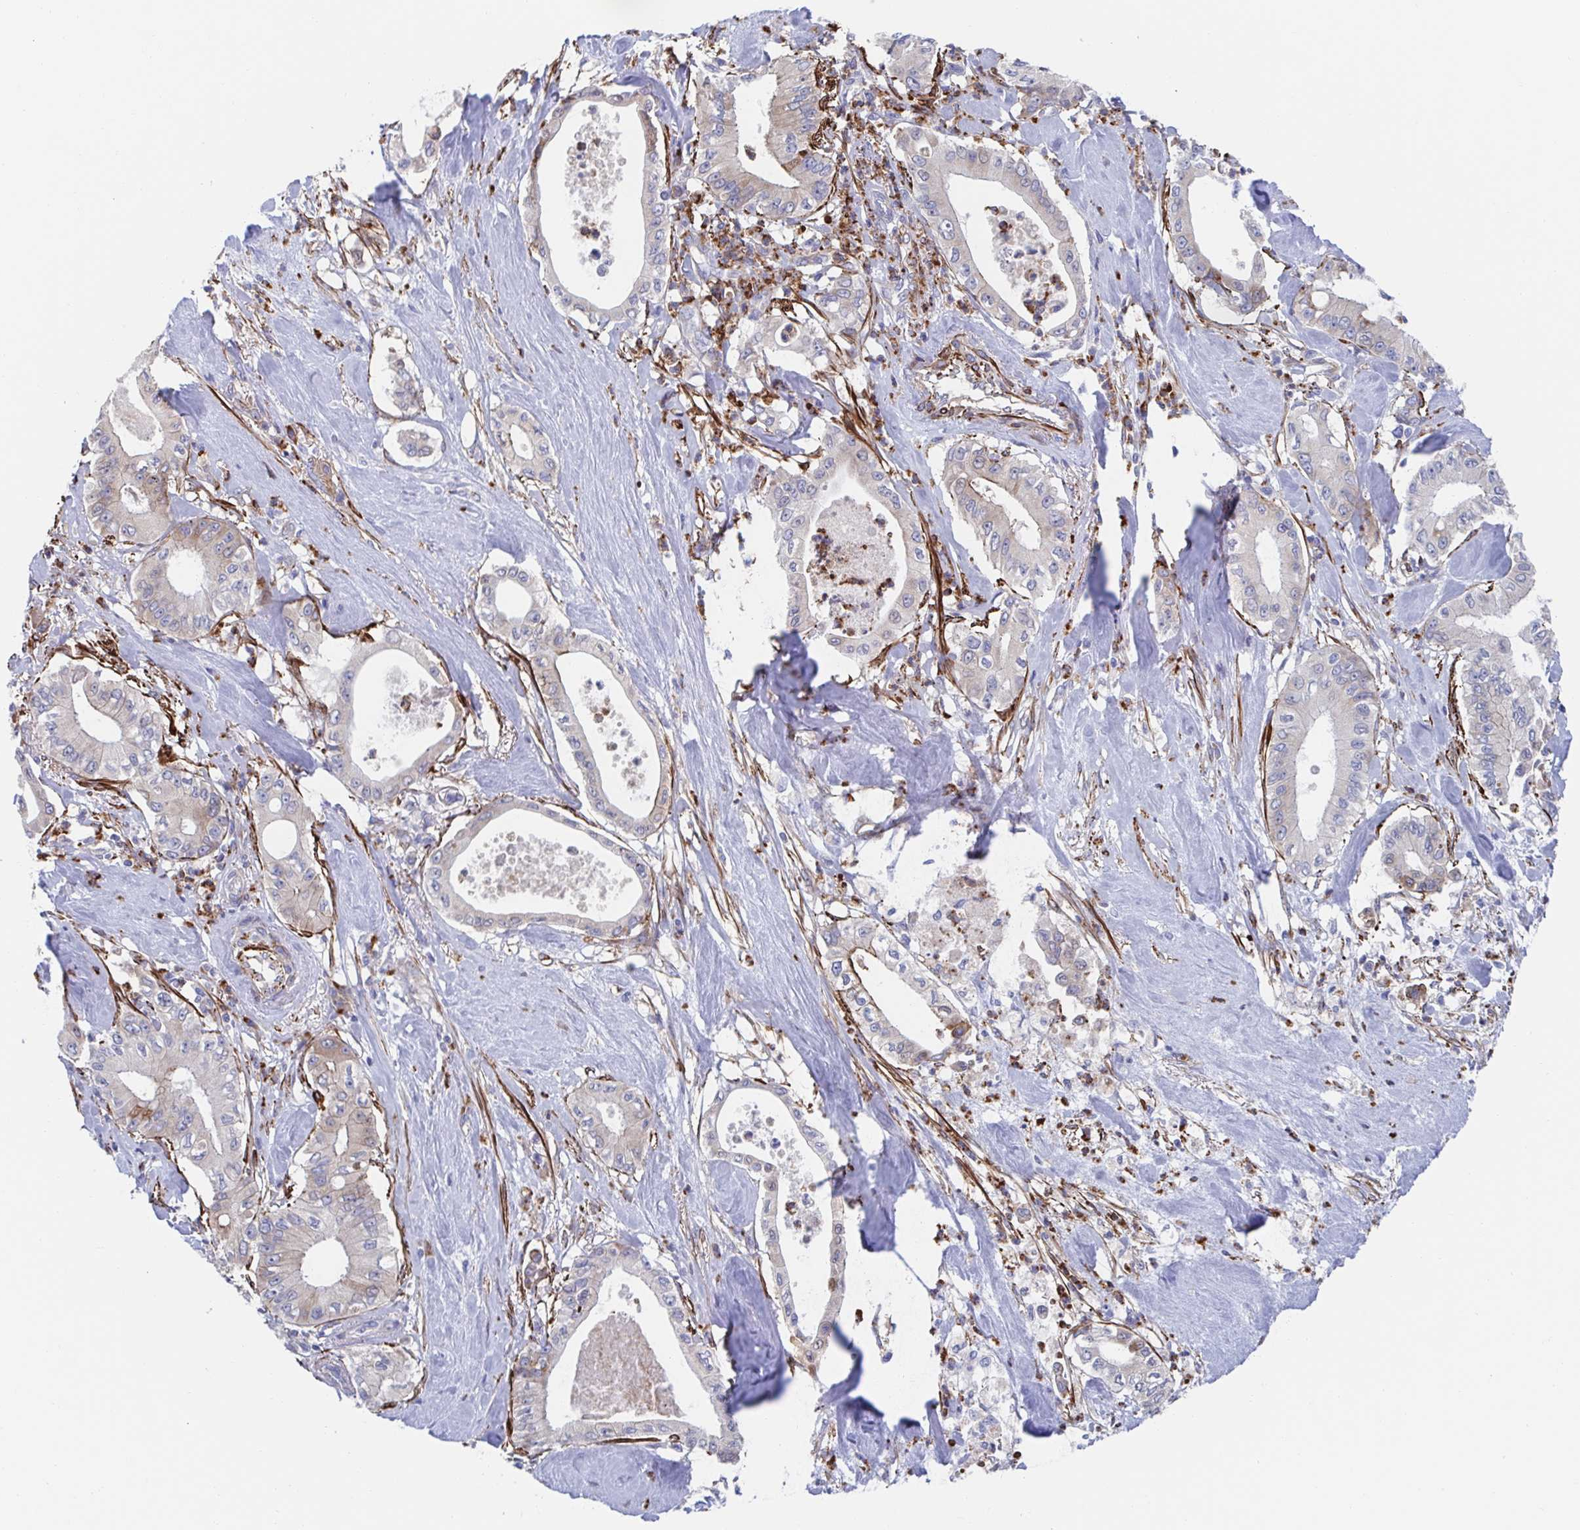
{"staining": {"intensity": "negative", "quantity": "none", "location": "none"}, "tissue": "pancreatic cancer", "cell_type": "Tumor cells", "image_type": "cancer", "snomed": [{"axis": "morphology", "description": "Adenocarcinoma, NOS"}, {"axis": "topography", "description": "Pancreas"}], "caption": "IHC of pancreatic cancer reveals no staining in tumor cells. (DAB (3,3'-diaminobenzidine) immunohistochemistry (IHC) visualized using brightfield microscopy, high magnification).", "gene": "KLC3", "patient": {"sex": "male", "age": 71}}